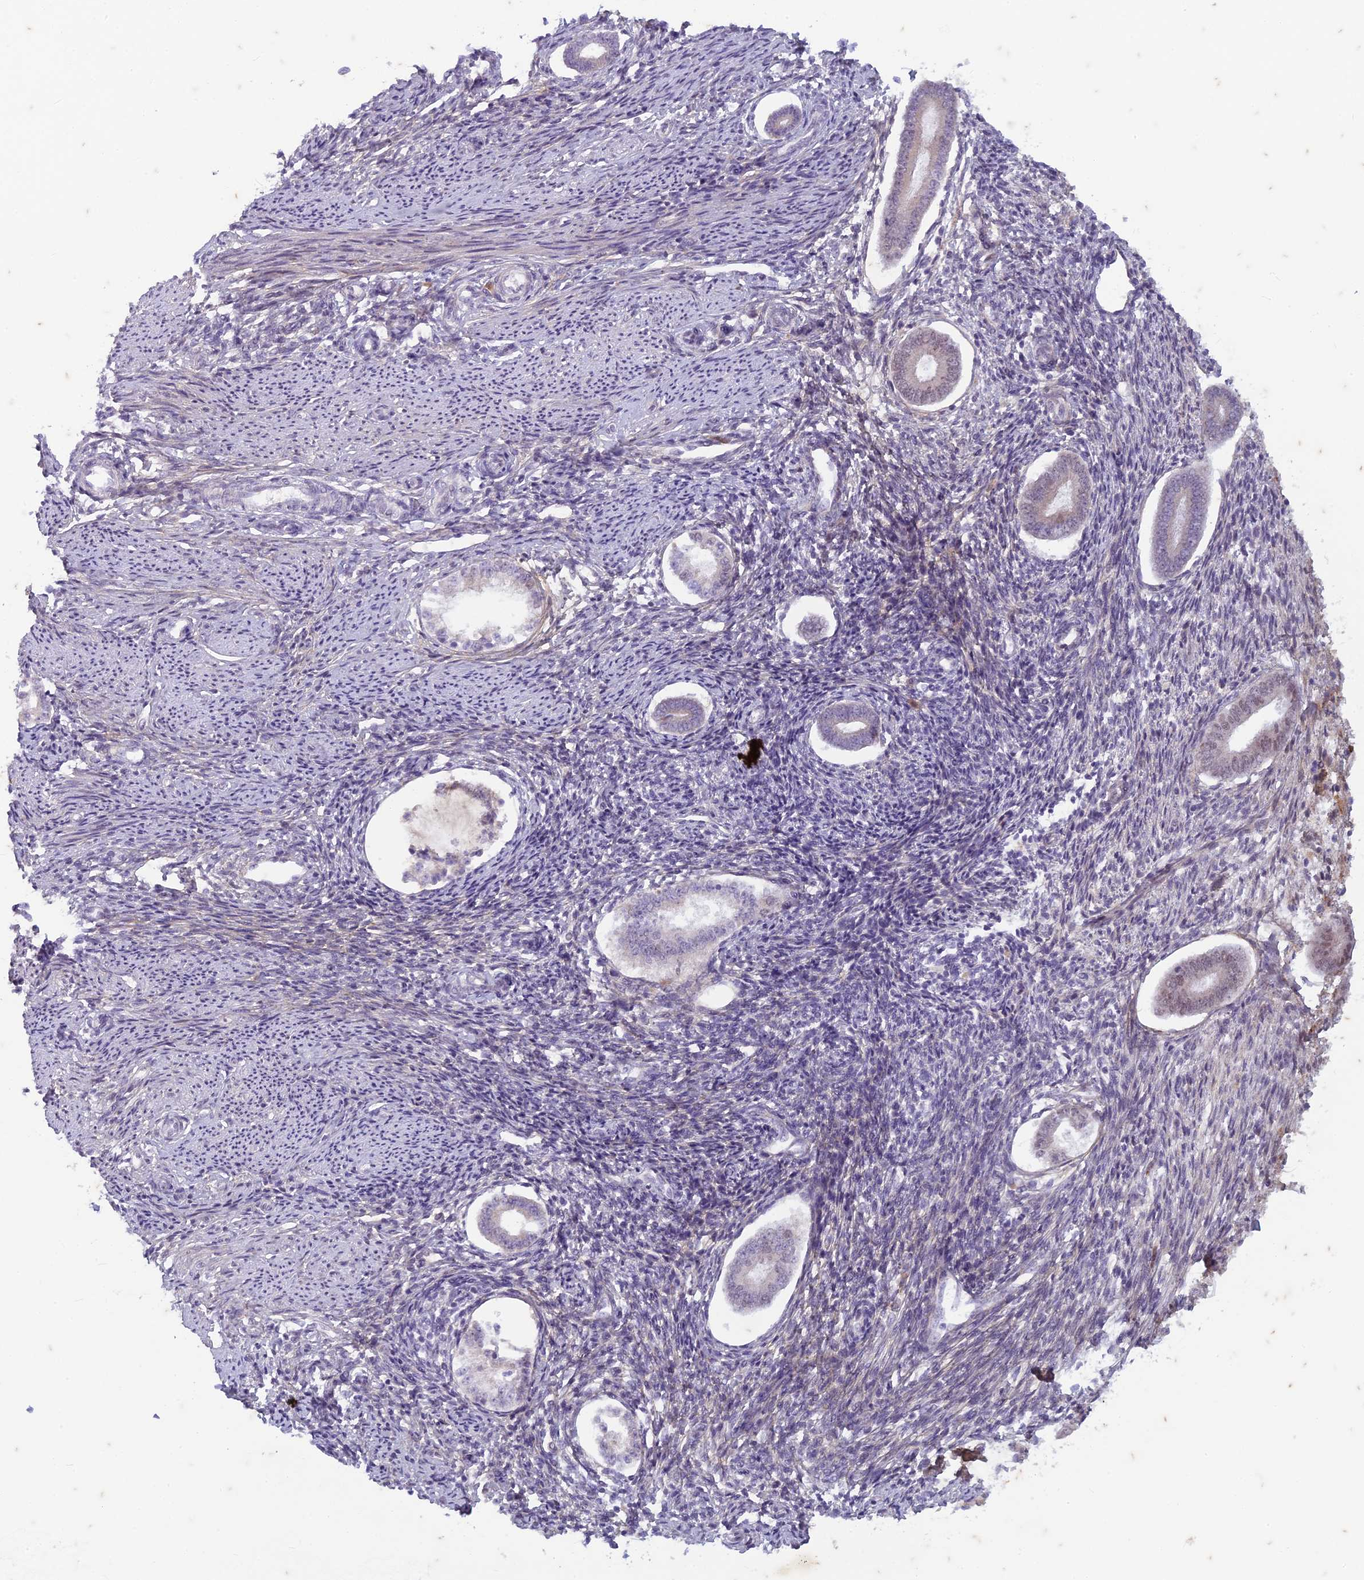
{"staining": {"intensity": "negative", "quantity": "none", "location": "none"}, "tissue": "endometrium", "cell_type": "Cells in endometrial stroma", "image_type": "normal", "snomed": [{"axis": "morphology", "description": "Normal tissue, NOS"}, {"axis": "topography", "description": "Endometrium"}], "caption": "Cells in endometrial stroma show no significant protein staining in unremarkable endometrium.", "gene": "PABPN1L", "patient": {"sex": "female", "age": 56}}